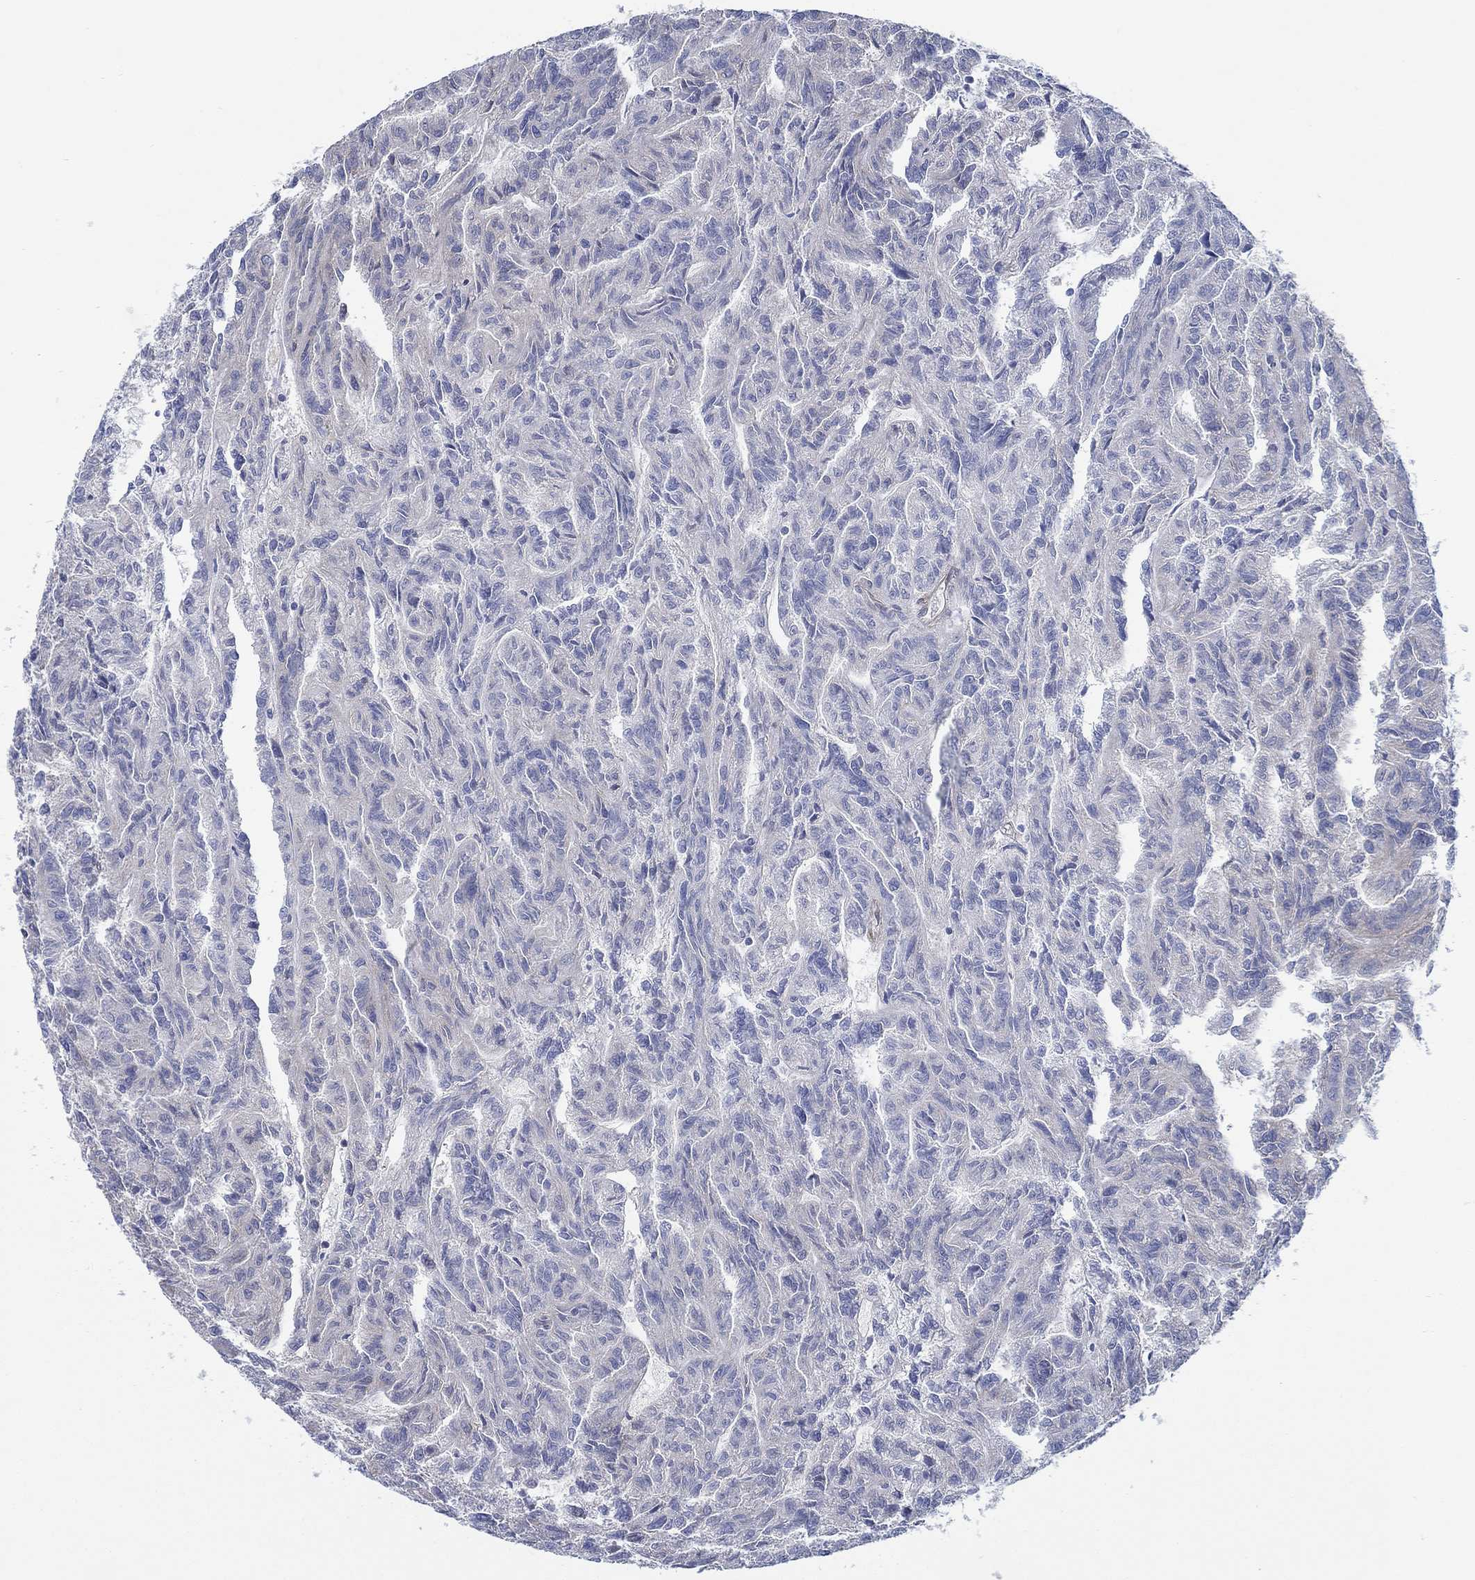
{"staining": {"intensity": "negative", "quantity": "none", "location": "none"}, "tissue": "renal cancer", "cell_type": "Tumor cells", "image_type": "cancer", "snomed": [{"axis": "morphology", "description": "Adenocarcinoma, NOS"}, {"axis": "topography", "description": "Kidney"}], "caption": "IHC of renal cancer (adenocarcinoma) displays no expression in tumor cells.", "gene": "FMN1", "patient": {"sex": "male", "age": 79}}